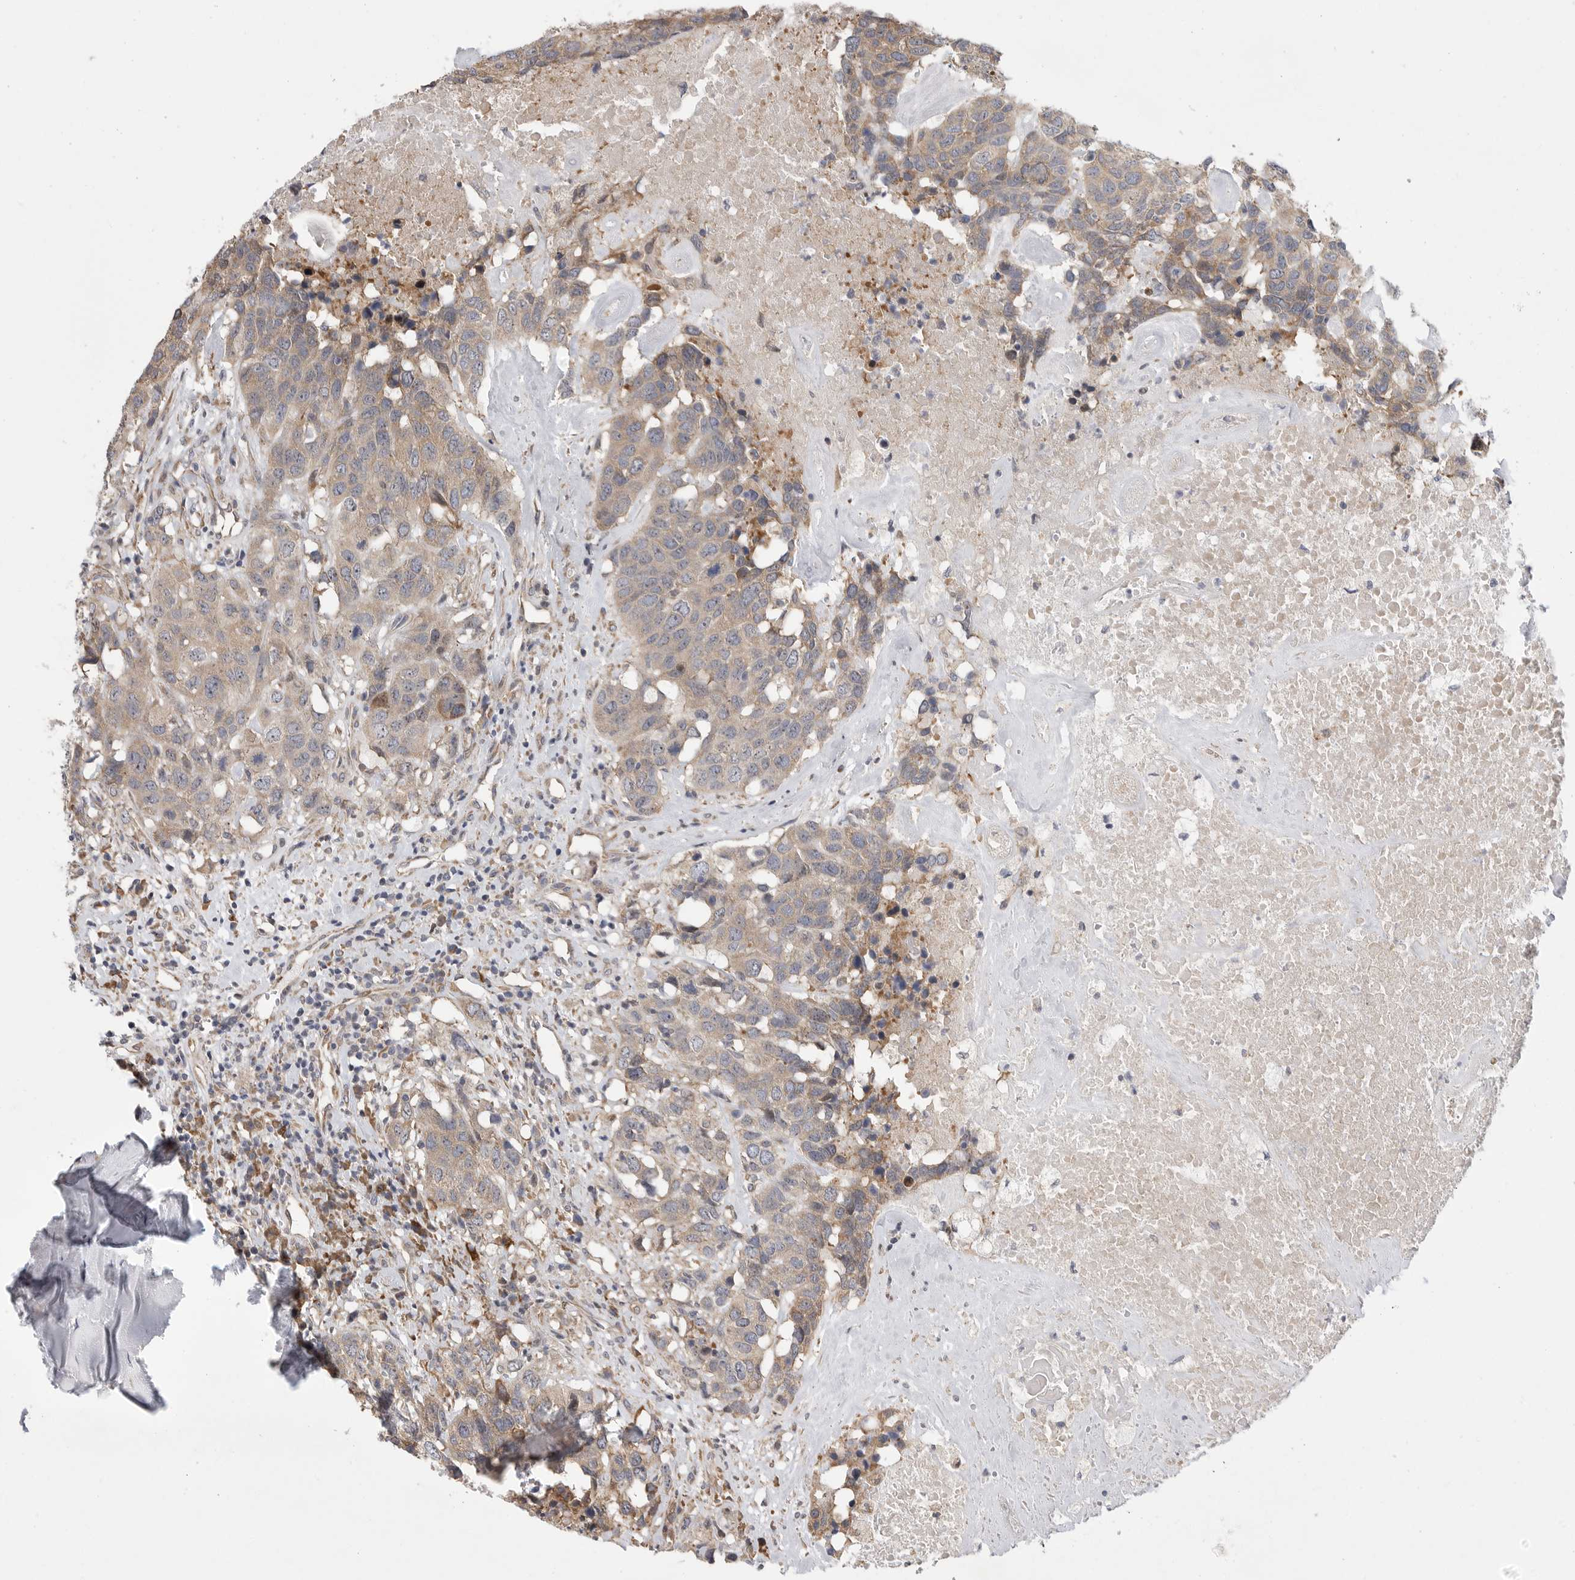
{"staining": {"intensity": "moderate", "quantity": ">75%", "location": "cytoplasmic/membranous"}, "tissue": "head and neck cancer", "cell_type": "Tumor cells", "image_type": "cancer", "snomed": [{"axis": "morphology", "description": "Squamous cell carcinoma, NOS"}, {"axis": "topography", "description": "Head-Neck"}], "caption": "Head and neck squamous cell carcinoma stained with a brown dye shows moderate cytoplasmic/membranous positive positivity in approximately >75% of tumor cells.", "gene": "FBXO43", "patient": {"sex": "male", "age": 66}}